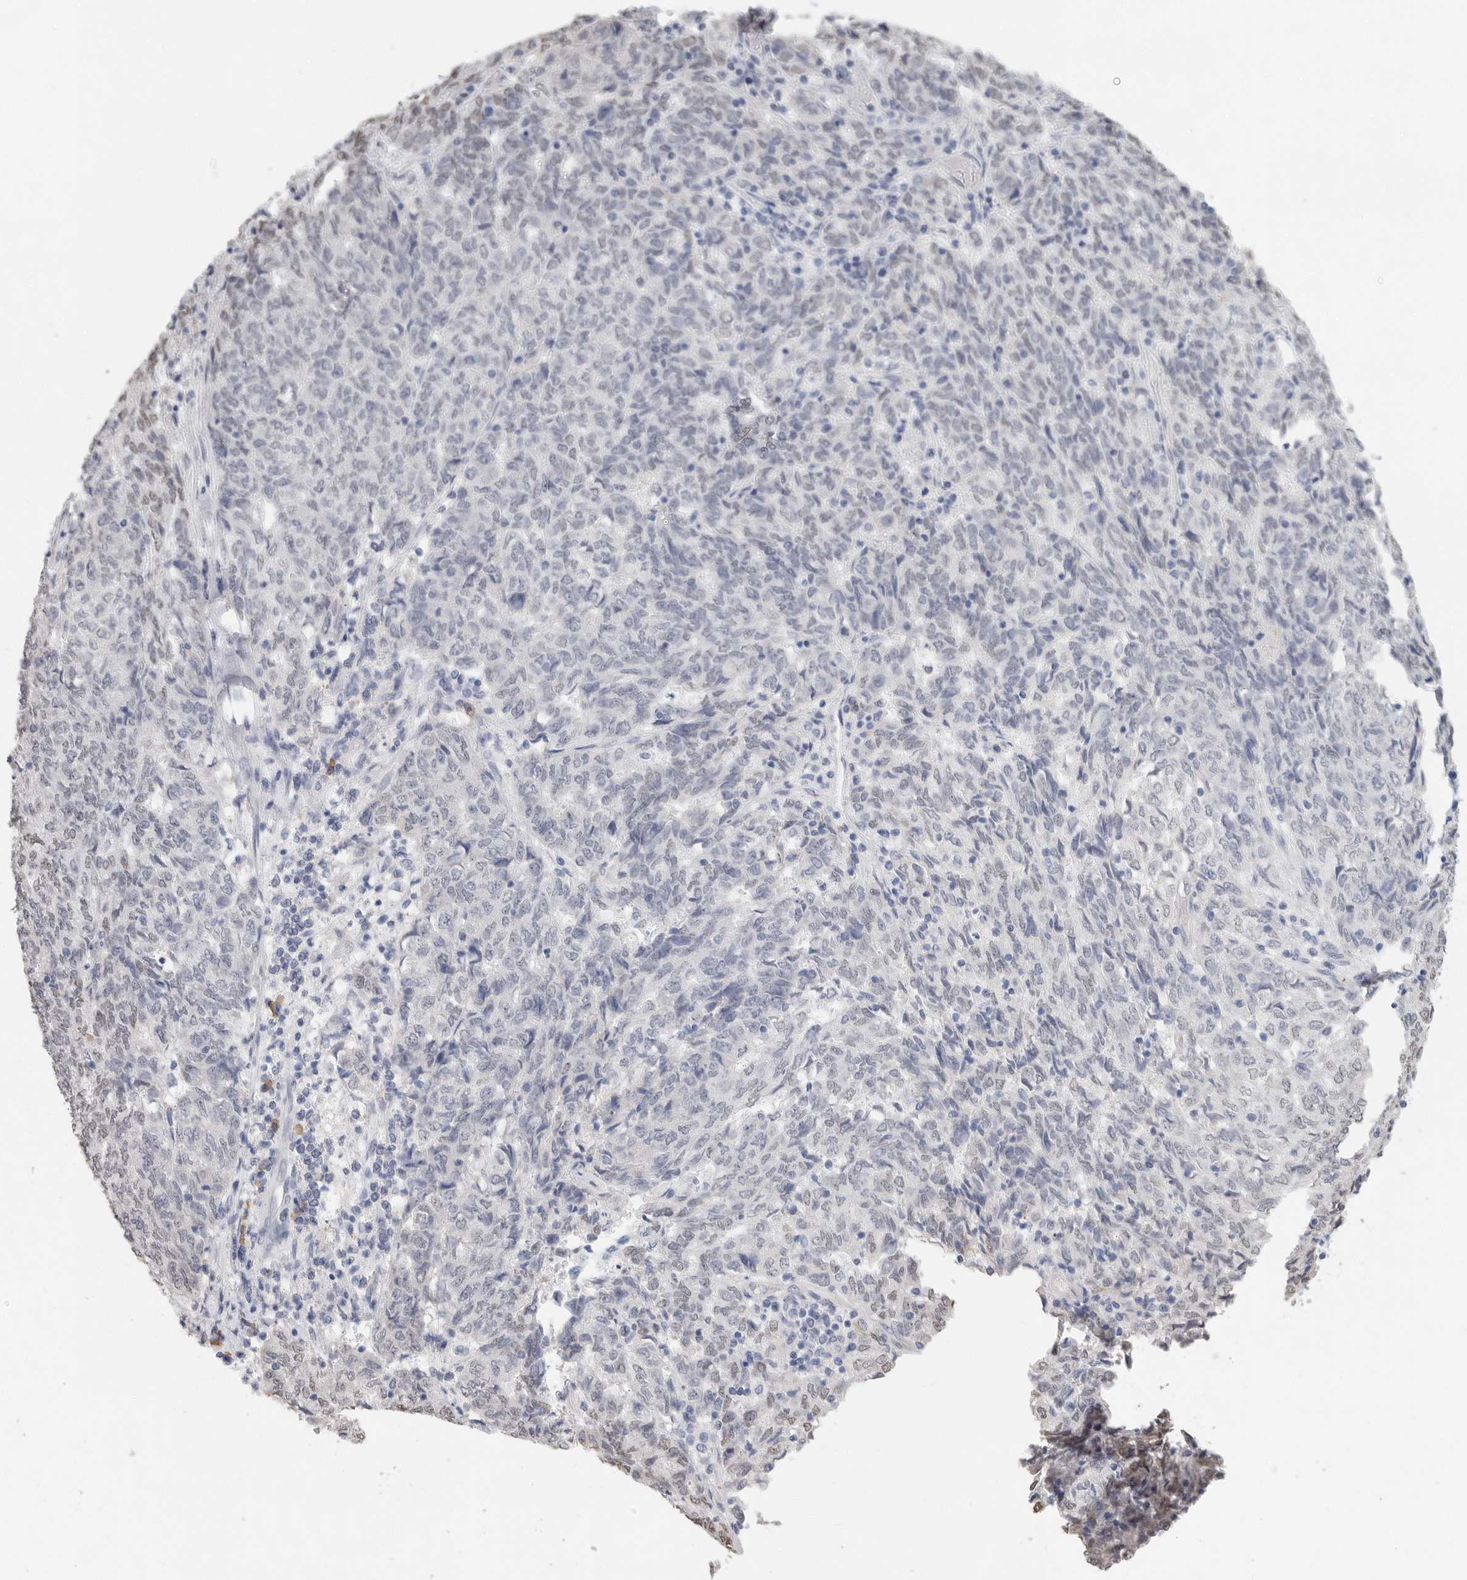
{"staining": {"intensity": "weak", "quantity": "<25%", "location": "nuclear"}, "tissue": "endometrial cancer", "cell_type": "Tumor cells", "image_type": "cancer", "snomed": [{"axis": "morphology", "description": "Adenocarcinoma, NOS"}, {"axis": "topography", "description": "Endometrium"}], "caption": "Tumor cells show no significant protein expression in endometrial cancer (adenocarcinoma). (DAB (3,3'-diaminobenzidine) IHC, high magnification).", "gene": "ARHGEF10", "patient": {"sex": "female", "age": 80}}